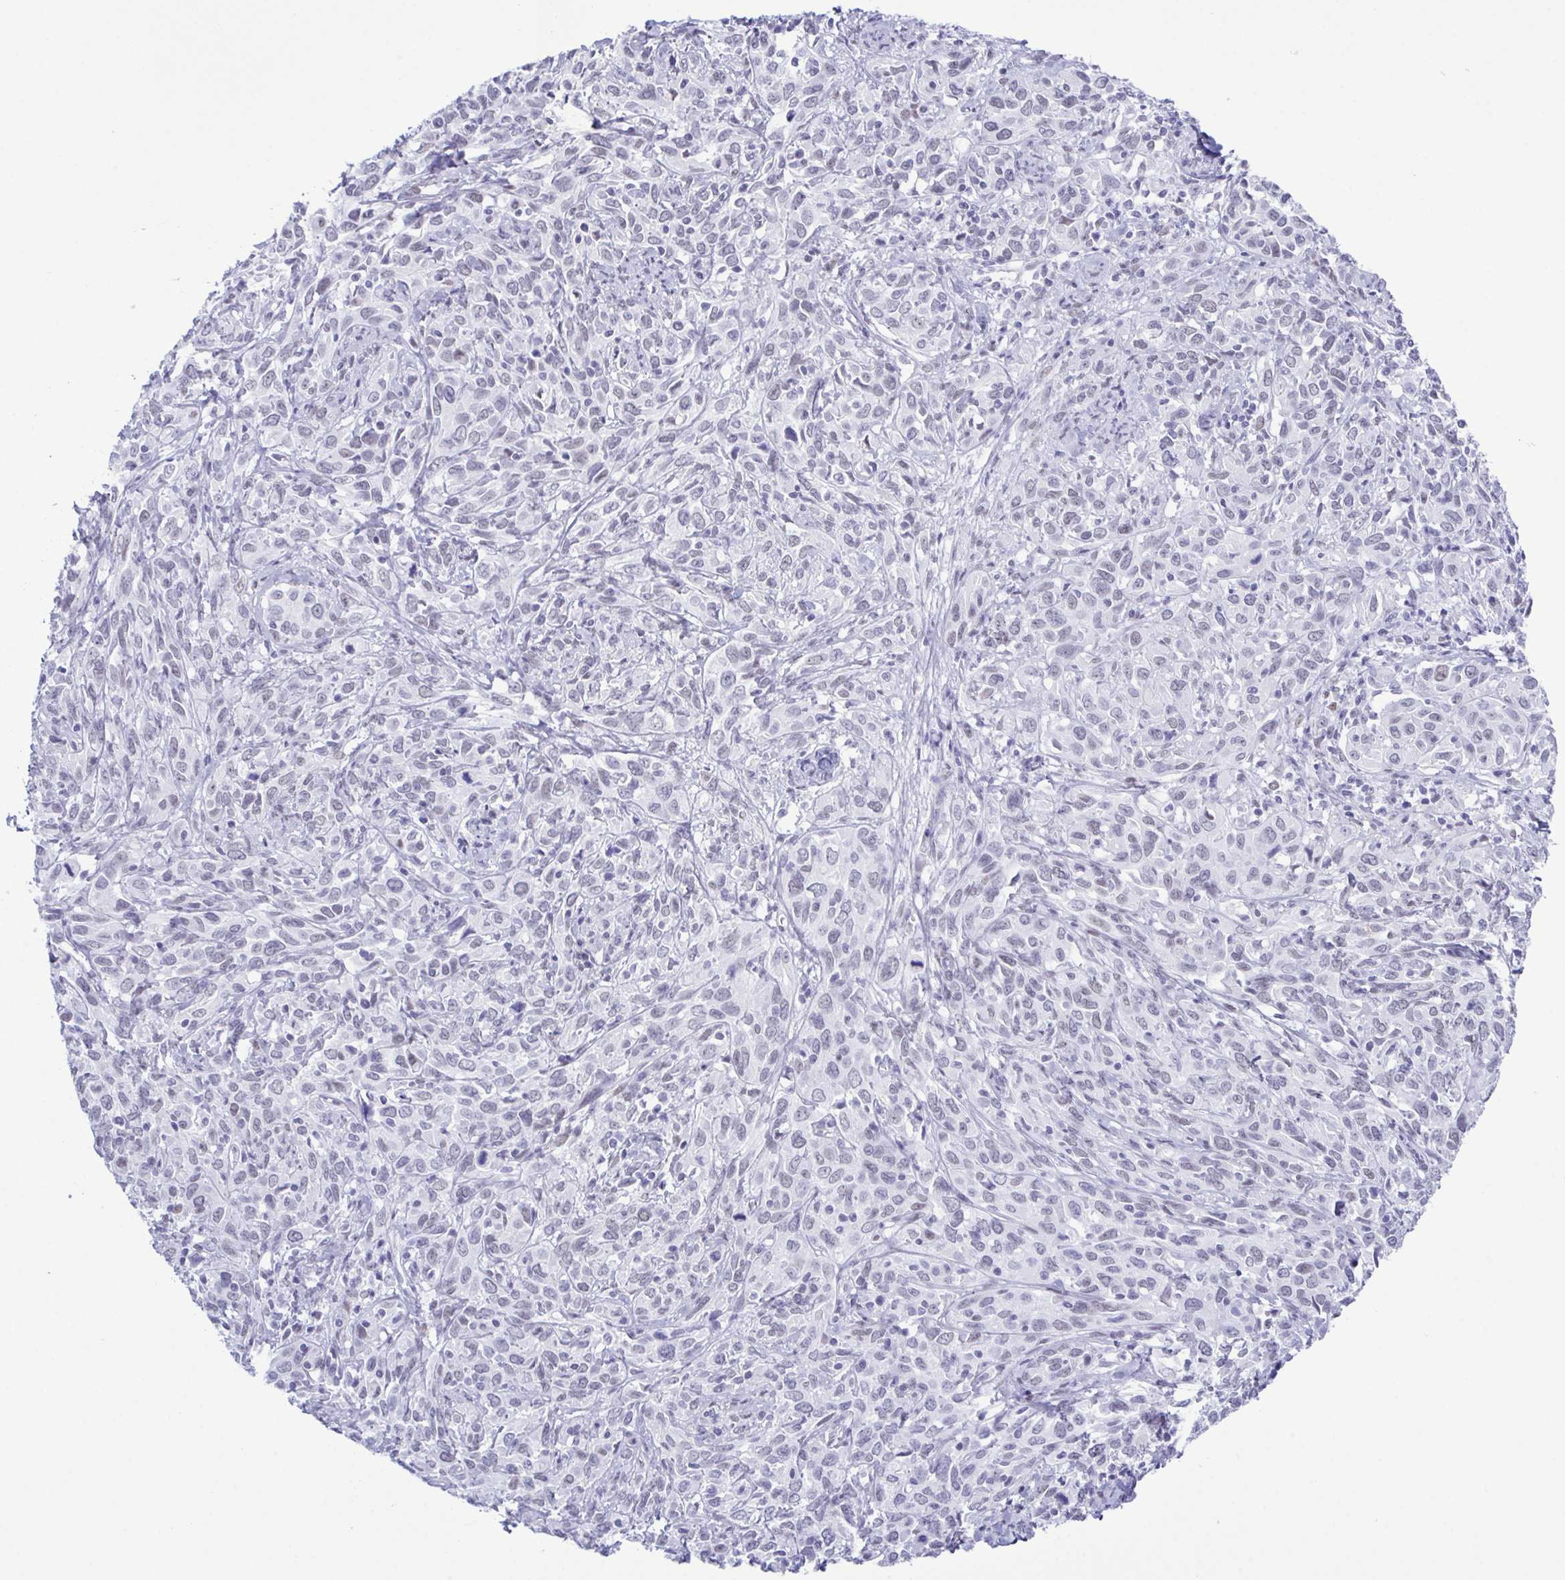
{"staining": {"intensity": "negative", "quantity": "none", "location": "none"}, "tissue": "cervical cancer", "cell_type": "Tumor cells", "image_type": "cancer", "snomed": [{"axis": "morphology", "description": "Normal tissue, NOS"}, {"axis": "morphology", "description": "Squamous cell carcinoma, NOS"}, {"axis": "topography", "description": "Cervix"}], "caption": "DAB (3,3'-diaminobenzidine) immunohistochemical staining of human cervical squamous cell carcinoma reveals no significant expression in tumor cells. The staining is performed using DAB (3,3'-diaminobenzidine) brown chromogen with nuclei counter-stained in using hematoxylin.", "gene": "SUGP2", "patient": {"sex": "female", "age": 51}}